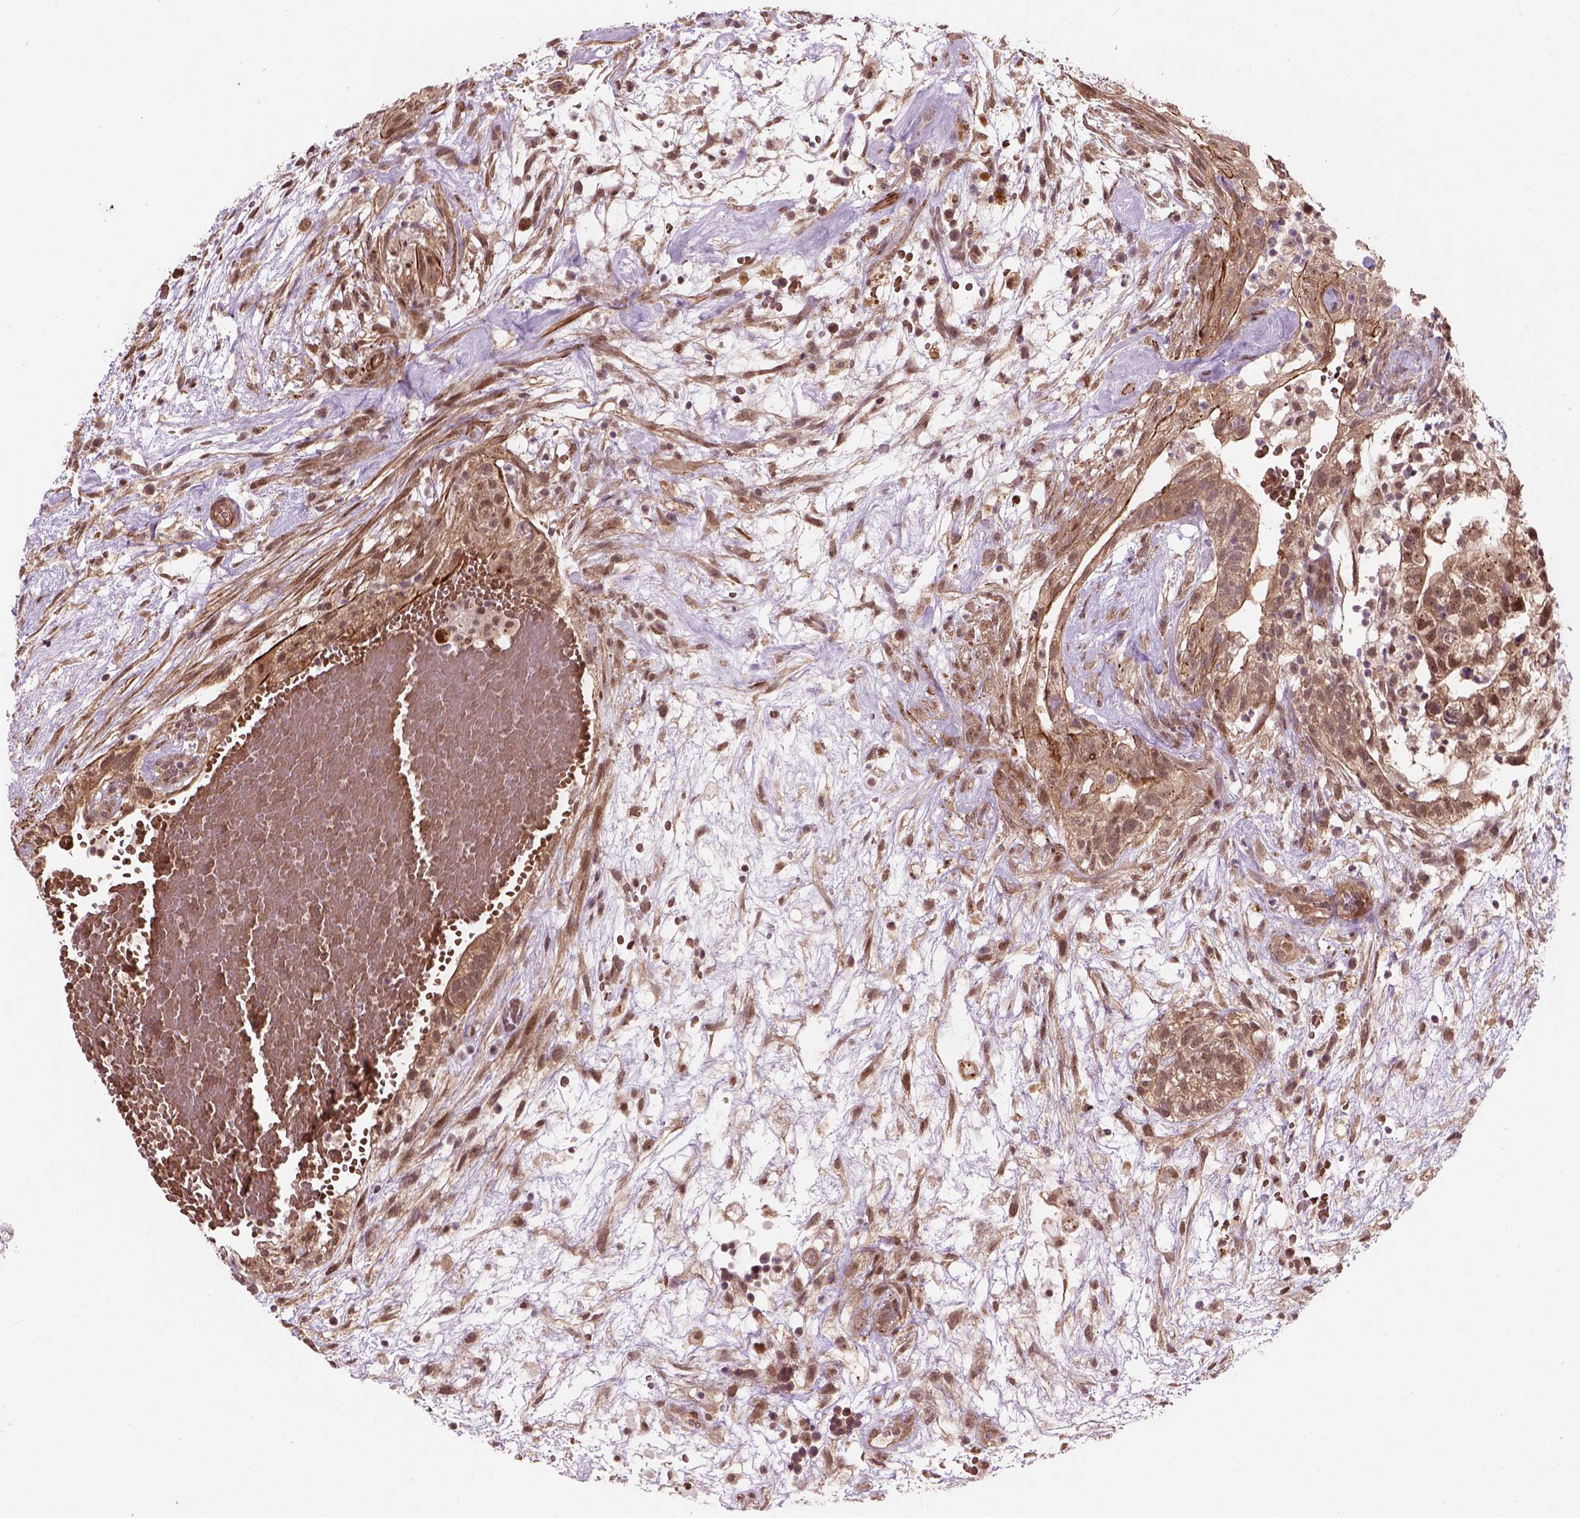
{"staining": {"intensity": "weak", "quantity": ">75%", "location": "cytoplasmic/membranous,nuclear"}, "tissue": "testis cancer", "cell_type": "Tumor cells", "image_type": "cancer", "snomed": [{"axis": "morphology", "description": "Normal tissue, NOS"}, {"axis": "morphology", "description": "Carcinoma, Embryonal, NOS"}, {"axis": "topography", "description": "Testis"}], "caption": "Brown immunohistochemical staining in human embryonal carcinoma (testis) displays weak cytoplasmic/membranous and nuclear expression in about >75% of tumor cells.", "gene": "PSMD11", "patient": {"sex": "male", "age": 32}}